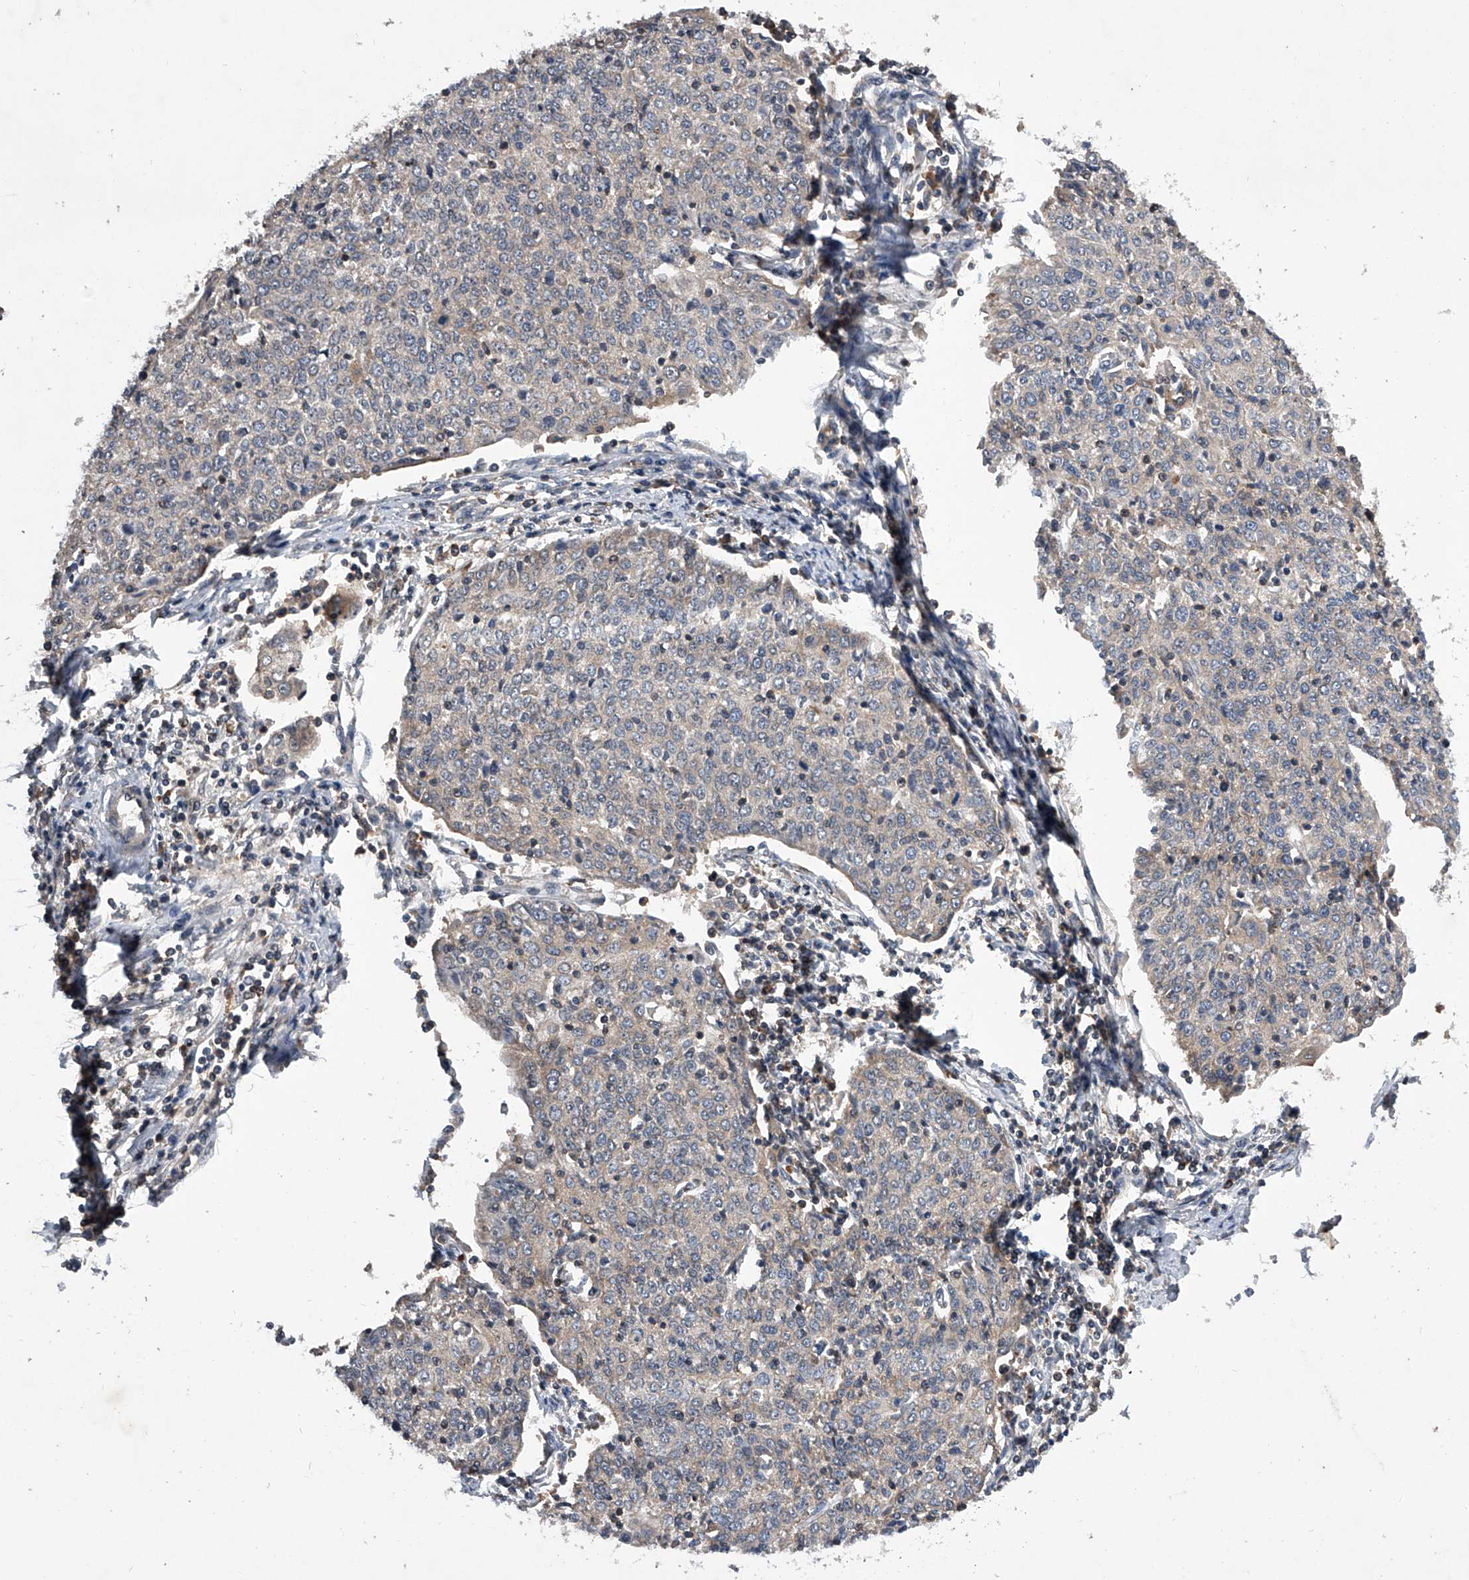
{"staining": {"intensity": "negative", "quantity": "none", "location": "none"}, "tissue": "cervical cancer", "cell_type": "Tumor cells", "image_type": "cancer", "snomed": [{"axis": "morphology", "description": "Squamous cell carcinoma, NOS"}, {"axis": "topography", "description": "Cervix"}], "caption": "Photomicrograph shows no protein expression in tumor cells of cervical squamous cell carcinoma tissue.", "gene": "ZNF30", "patient": {"sex": "female", "age": 48}}